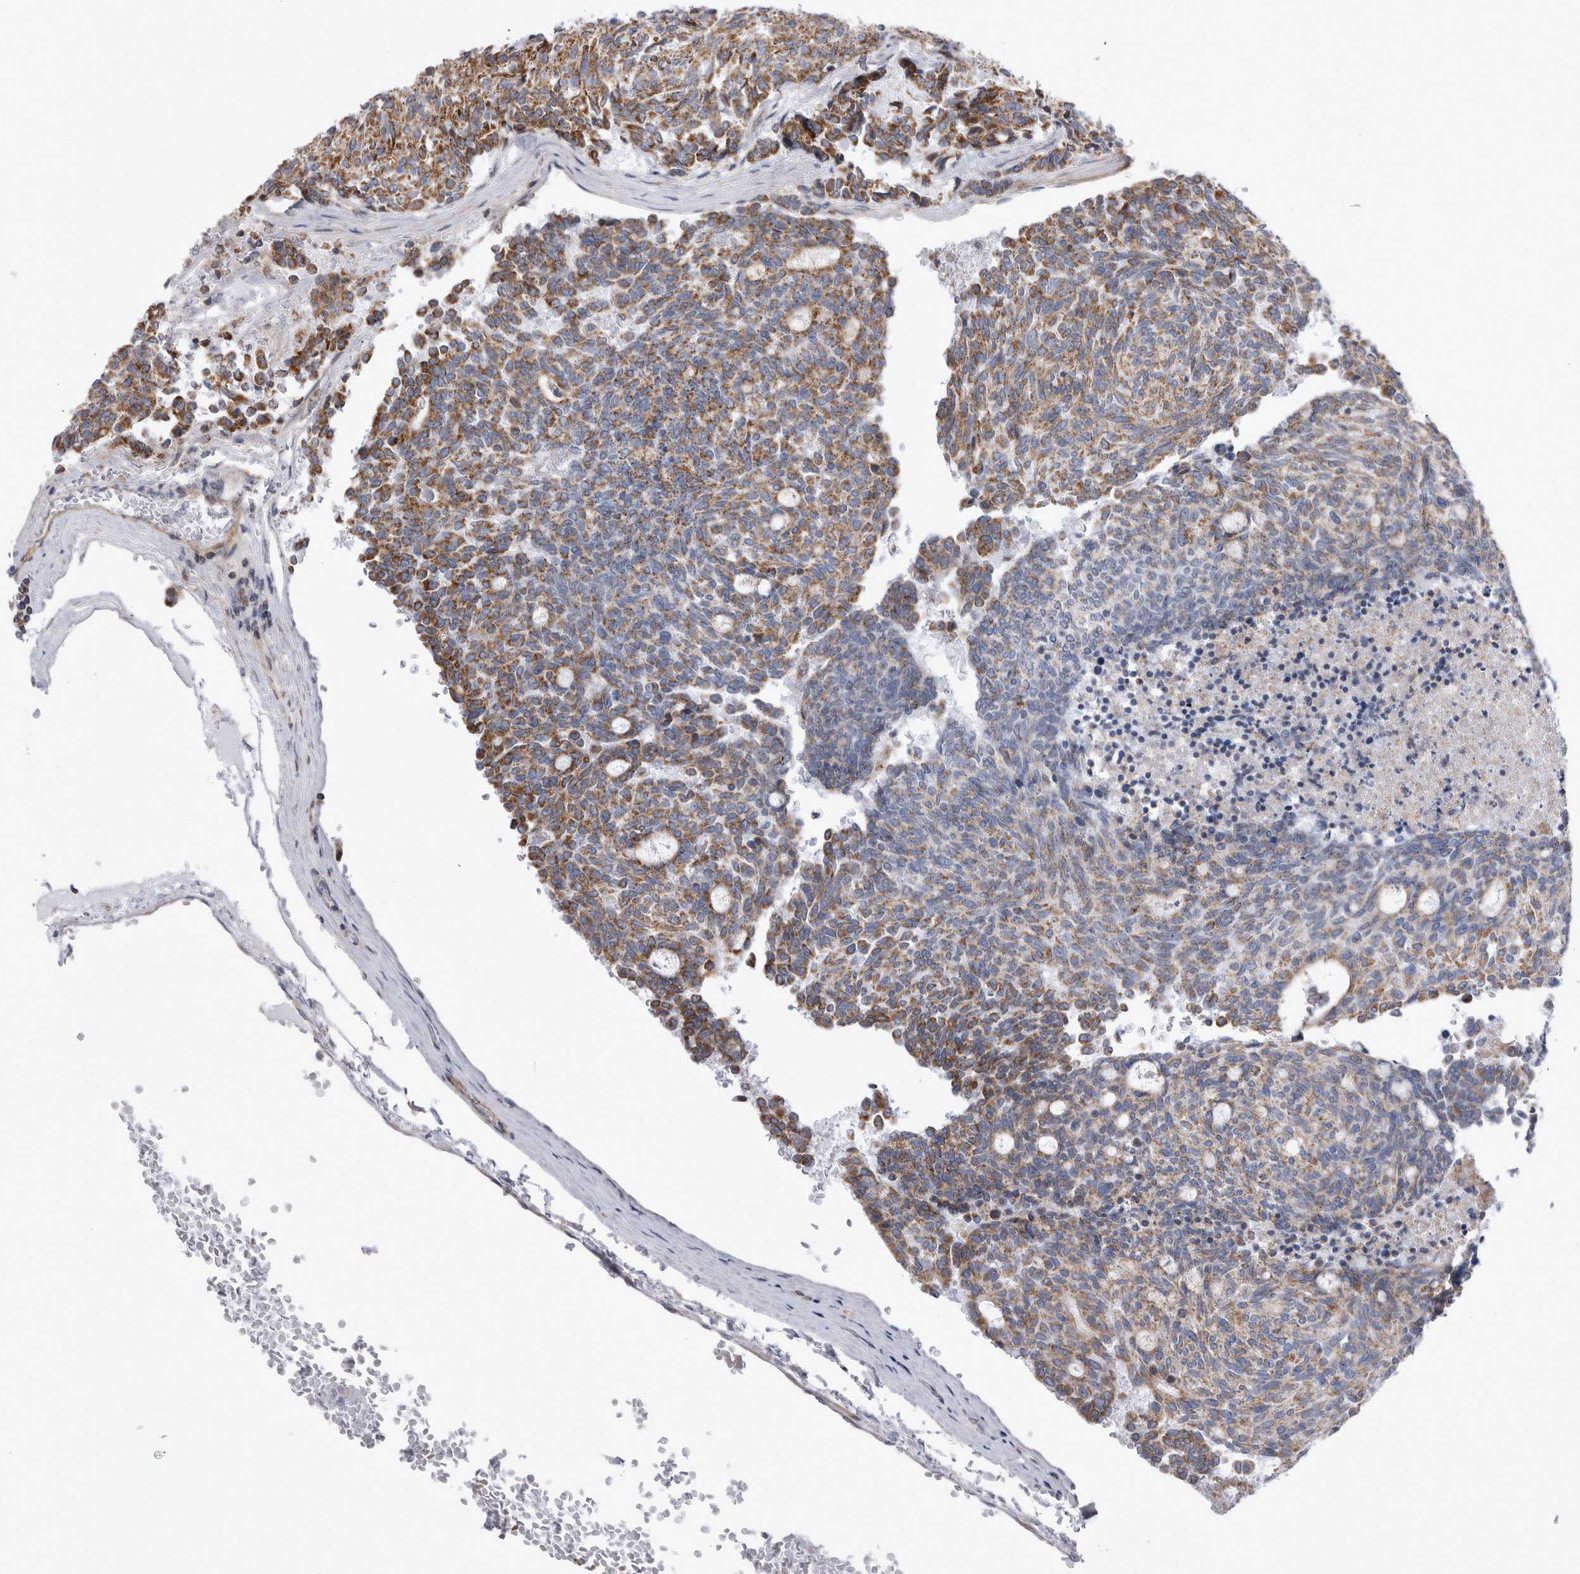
{"staining": {"intensity": "strong", "quantity": ">75%", "location": "cytoplasmic/membranous"}, "tissue": "carcinoid", "cell_type": "Tumor cells", "image_type": "cancer", "snomed": [{"axis": "morphology", "description": "Carcinoid, malignant, NOS"}, {"axis": "topography", "description": "Pancreas"}], "caption": "The photomicrograph shows a brown stain indicating the presence of a protein in the cytoplasmic/membranous of tumor cells in carcinoid.", "gene": "TSPOAP1", "patient": {"sex": "female", "age": 54}}